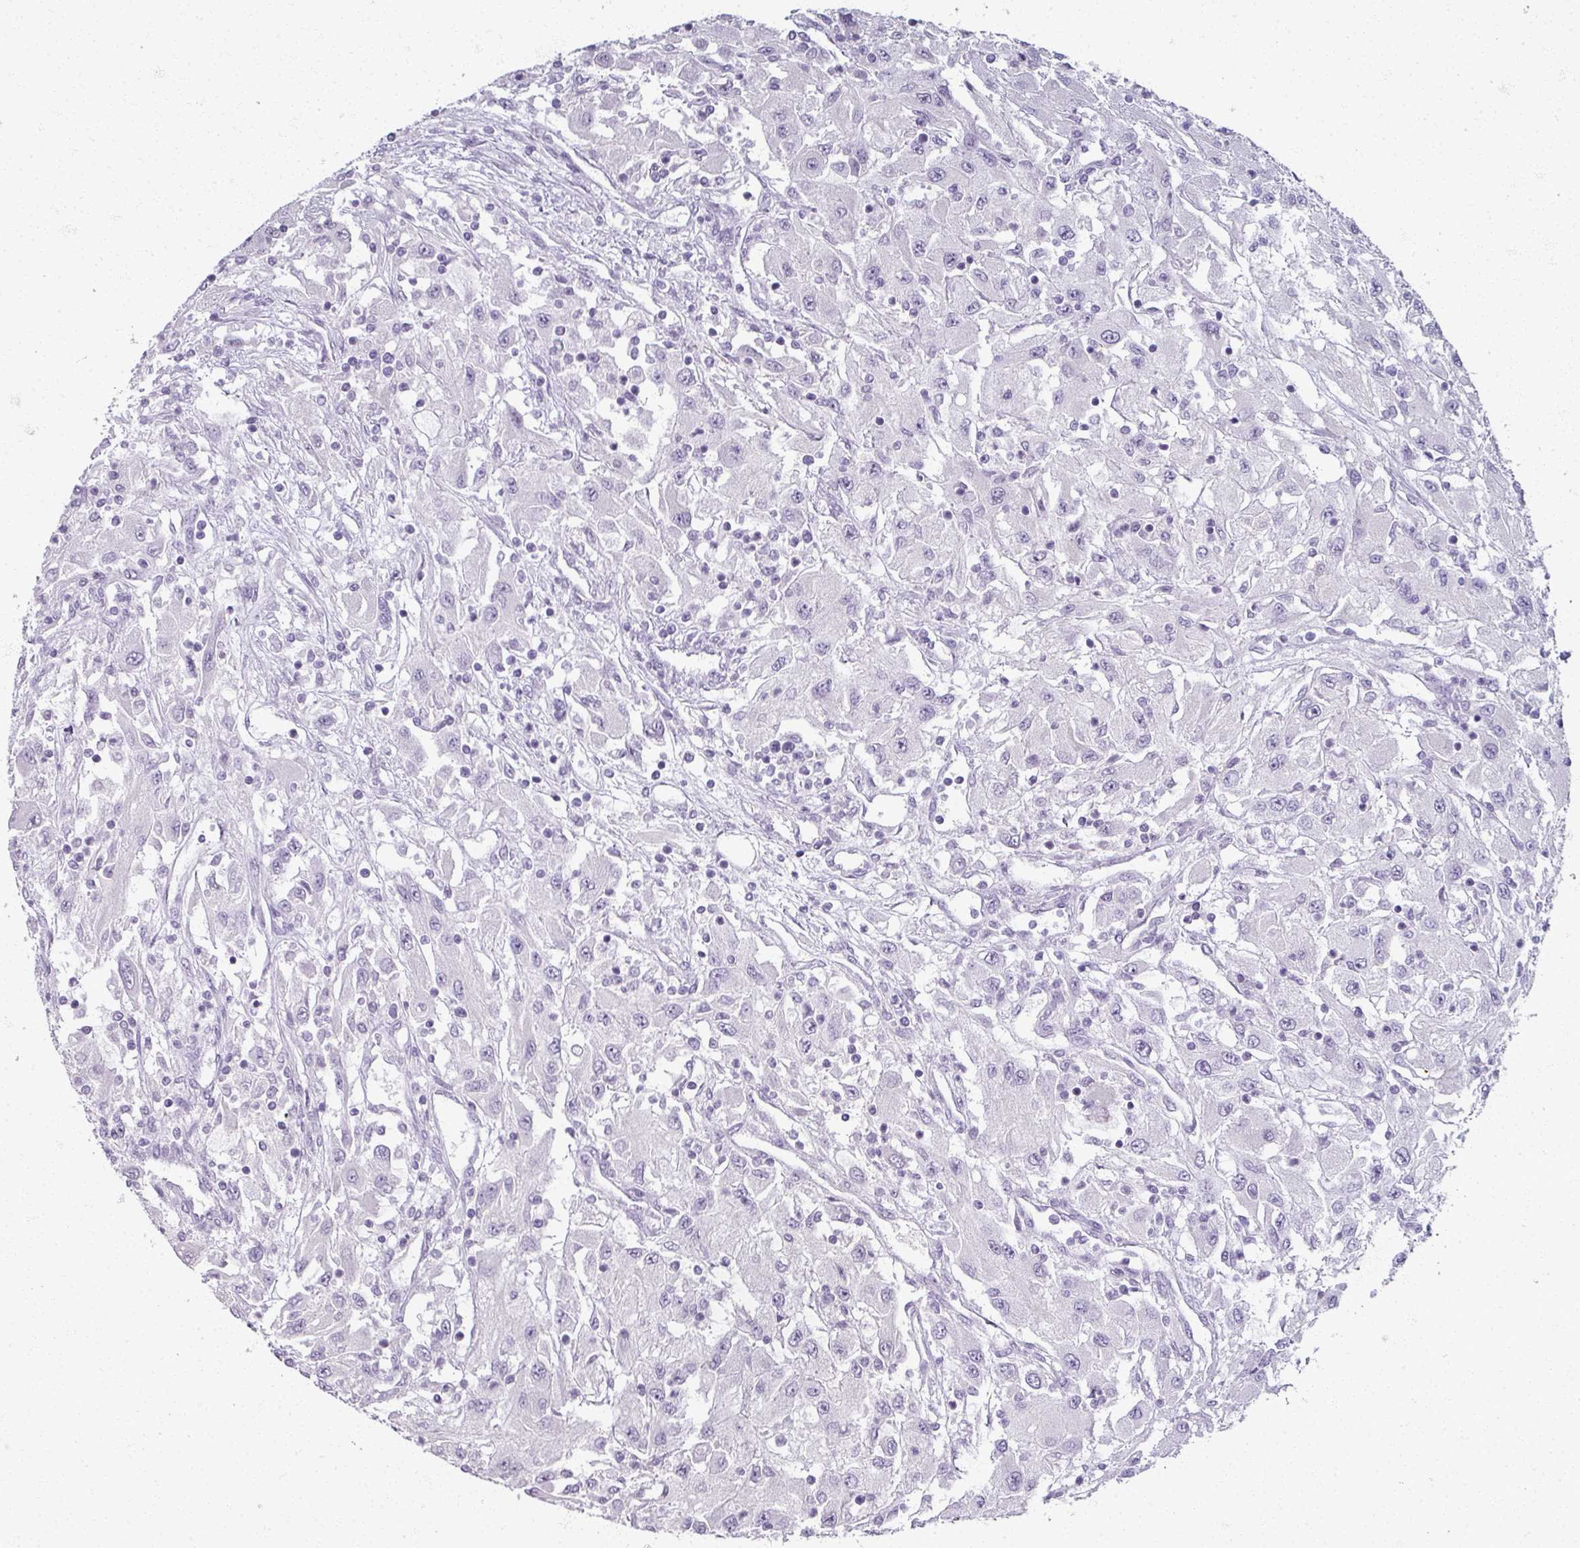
{"staining": {"intensity": "negative", "quantity": "none", "location": "none"}, "tissue": "renal cancer", "cell_type": "Tumor cells", "image_type": "cancer", "snomed": [{"axis": "morphology", "description": "Adenocarcinoma, NOS"}, {"axis": "topography", "description": "Kidney"}], "caption": "Immunohistochemistry micrograph of human adenocarcinoma (renal) stained for a protein (brown), which exhibits no staining in tumor cells.", "gene": "RFPL2", "patient": {"sex": "female", "age": 67}}